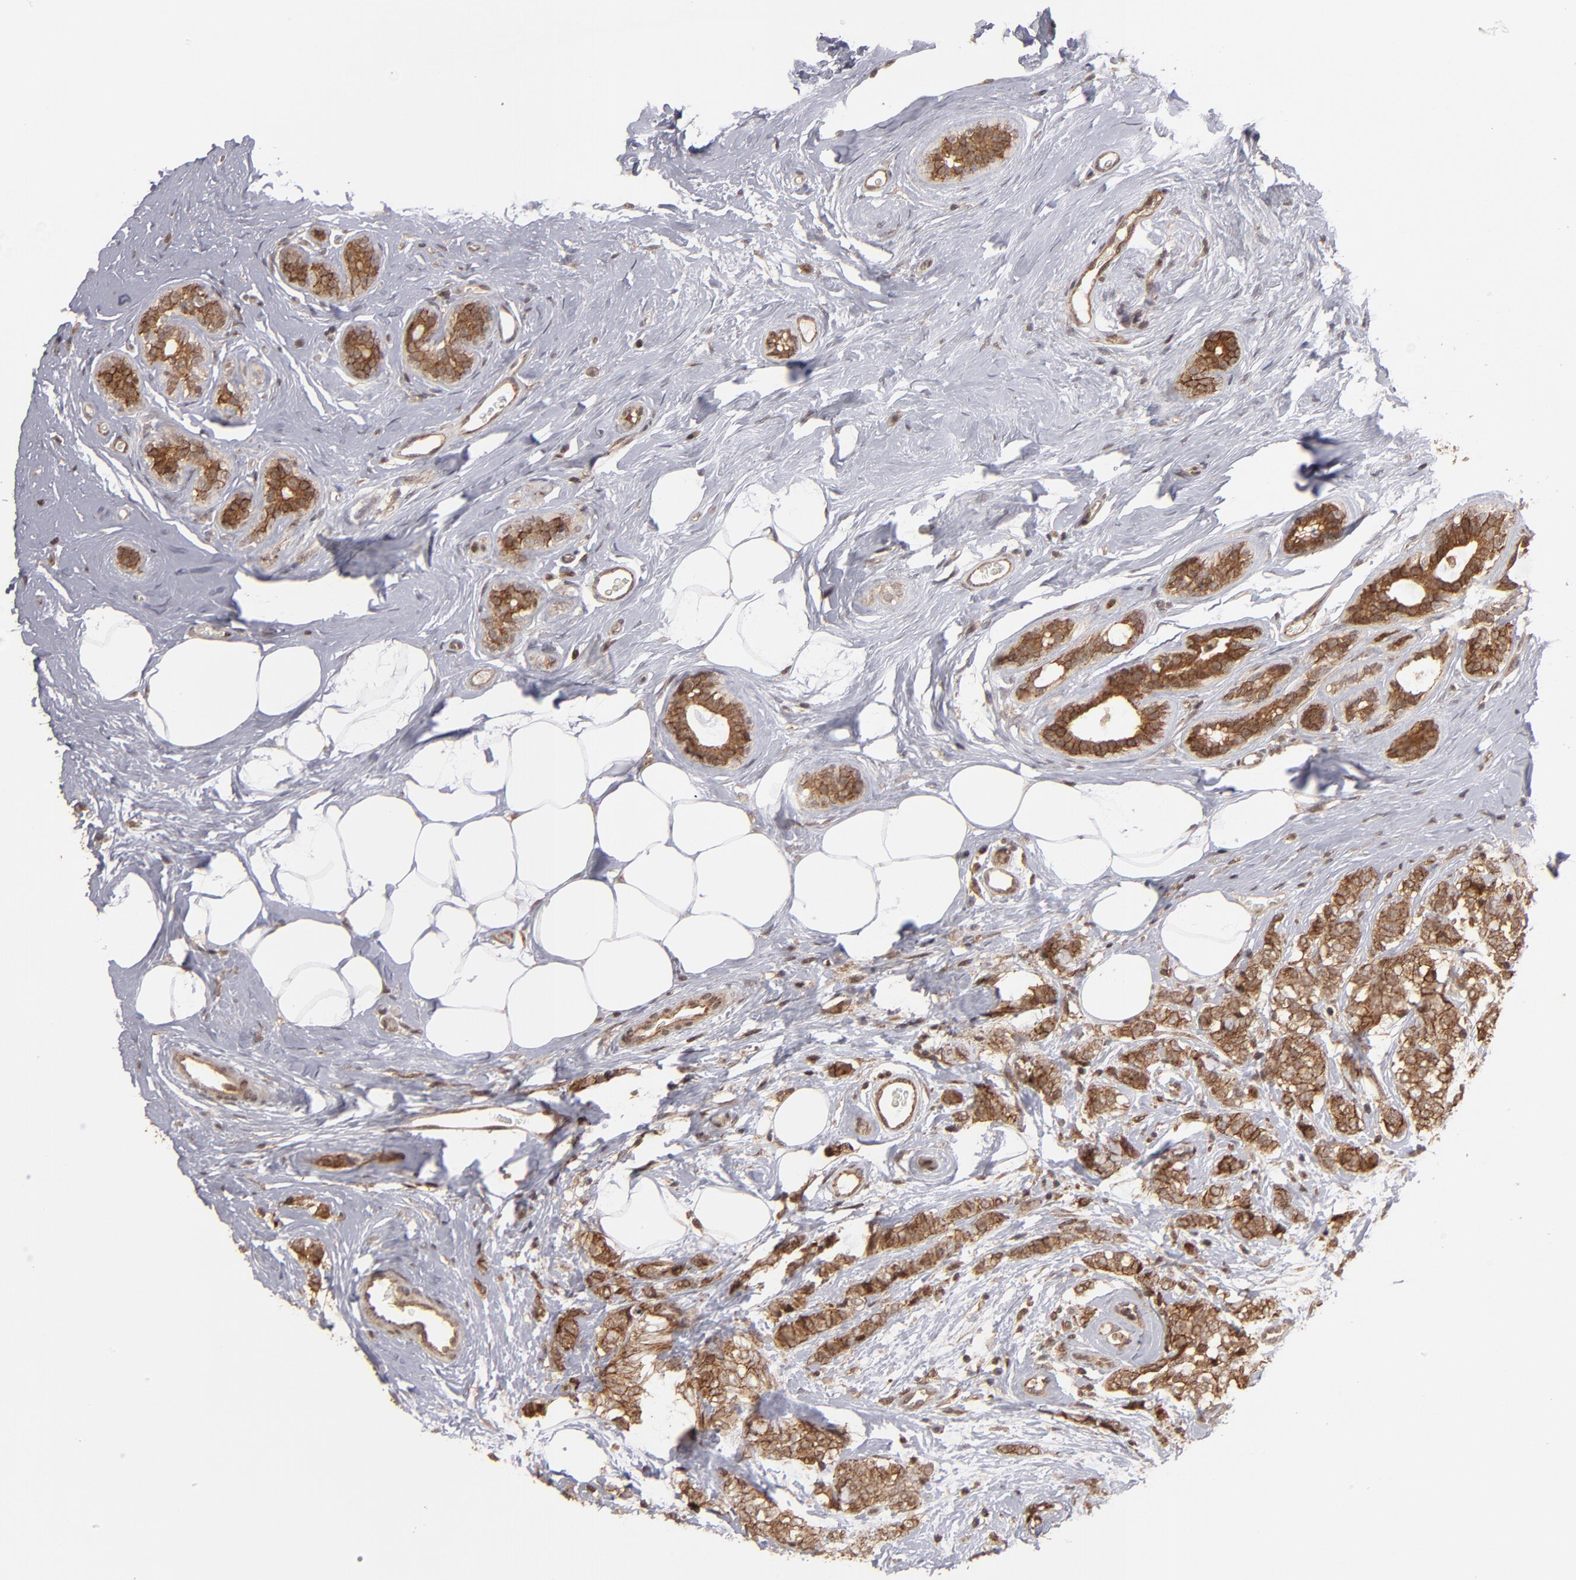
{"staining": {"intensity": "strong", "quantity": ">75%", "location": "cytoplasmic/membranous,nuclear"}, "tissue": "breast cancer", "cell_type": "Tumor cells", "image_type": "cancer", "snomed": [{"axis": "morphology", "description": "Lobular carcinoma"}, {"axis": "topography", "description": "Breast"}], "caption": "IHC histopathology image of human breast cancer stained for a protein (brown), which exhibits high levels of strong cytoplasmic/membranous and nuclear expression in about >75% of tumor cells.", "gene": "RGS6", "patient": {"sex": "female", "age": 60}}